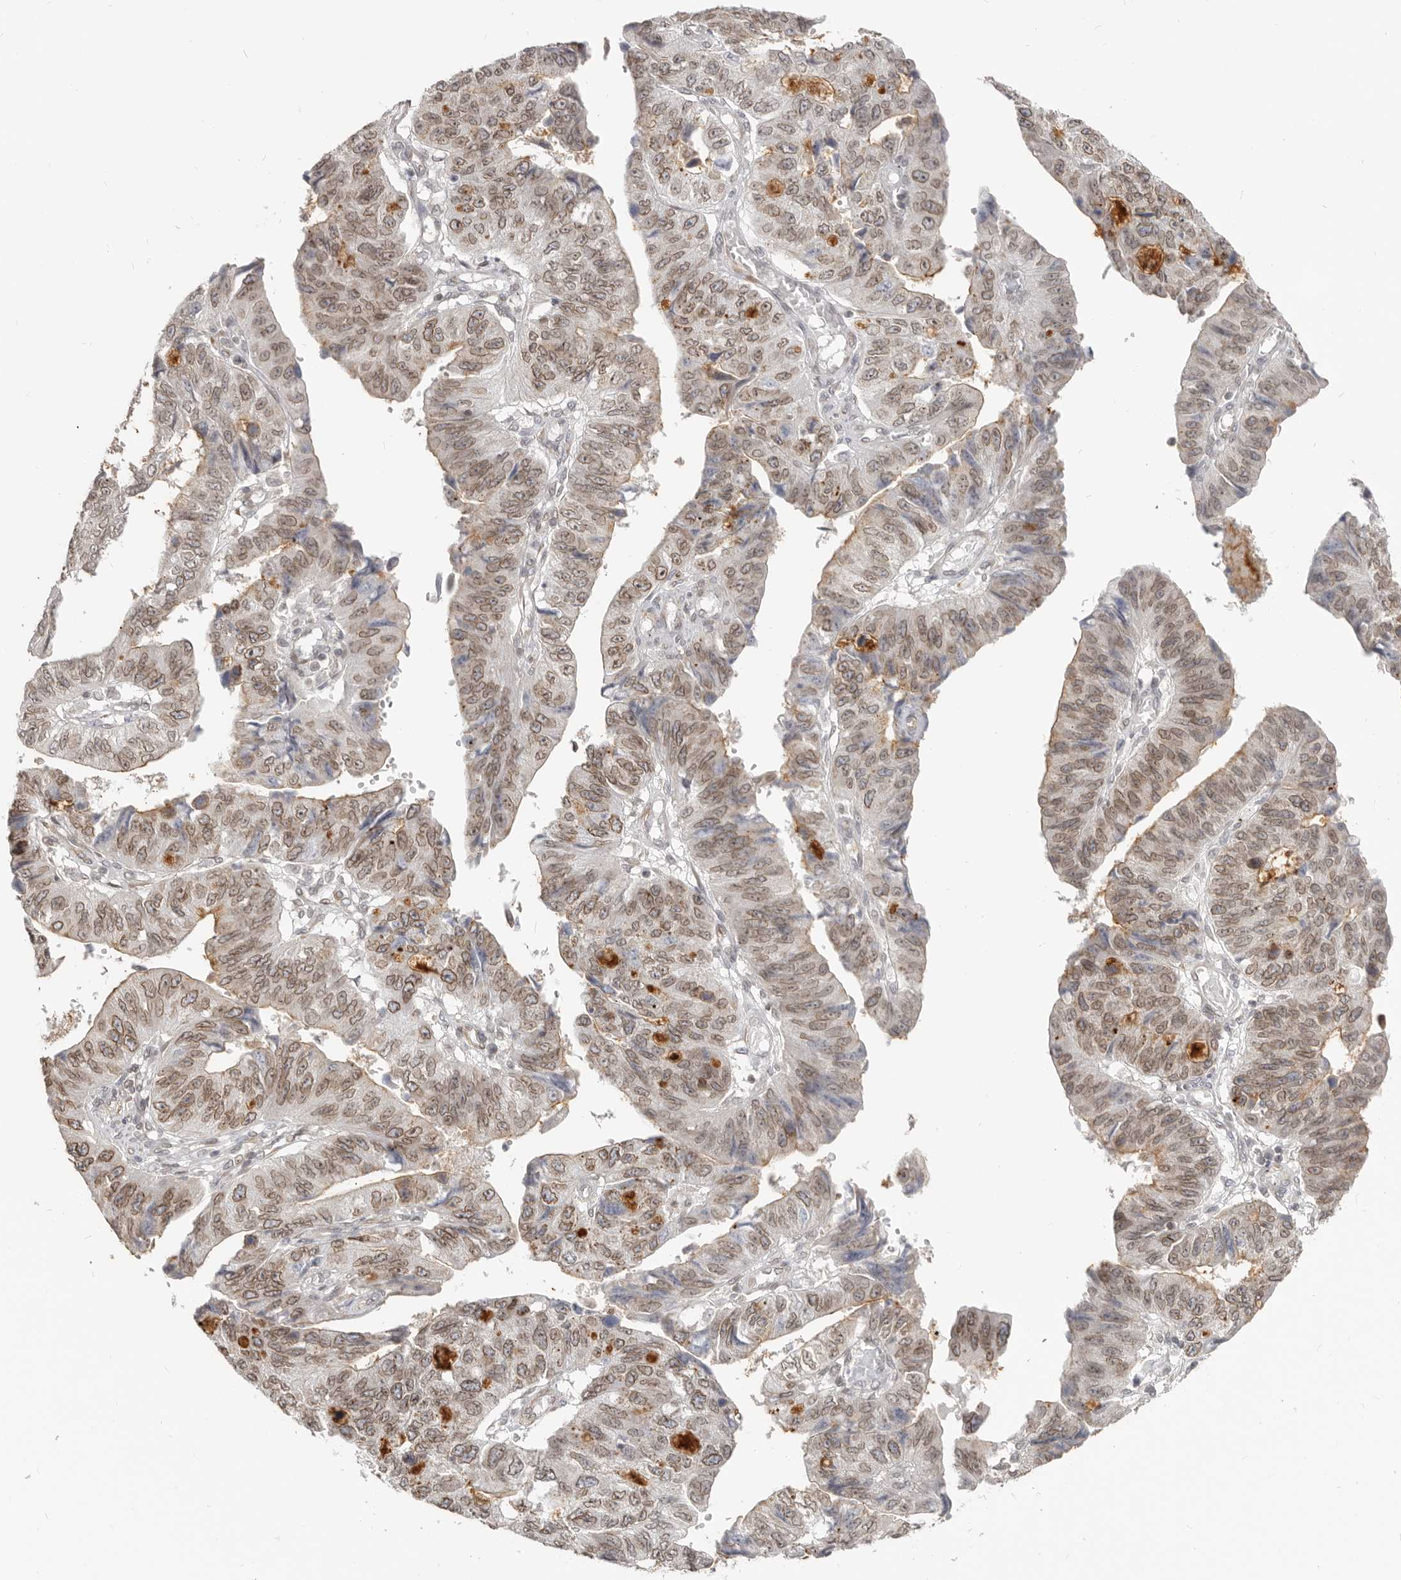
{"staining": {"intensity": "moderate", "quantity": ">75%", "location": "cytoplasmic/membranous,nuclear"}, "tissue": "stomach cancer", "cell_type": "Tumor cells", "image_type": "cancer", "snomed": [{"axis": "morphology", "description": "Adenocarcinoma, NOS"}, {"axis": "topography", "description": "Stomach"}], "caption": "Stomach cancer (adenocarcinoma) stained with immunohistochemistry (IHC) exhibits moderate cytoplasmic/membranous and nuclear expression in about >75% of tumor cells.", "gene": "NUP153", "patient": {"sex": "male", "age": 59}}